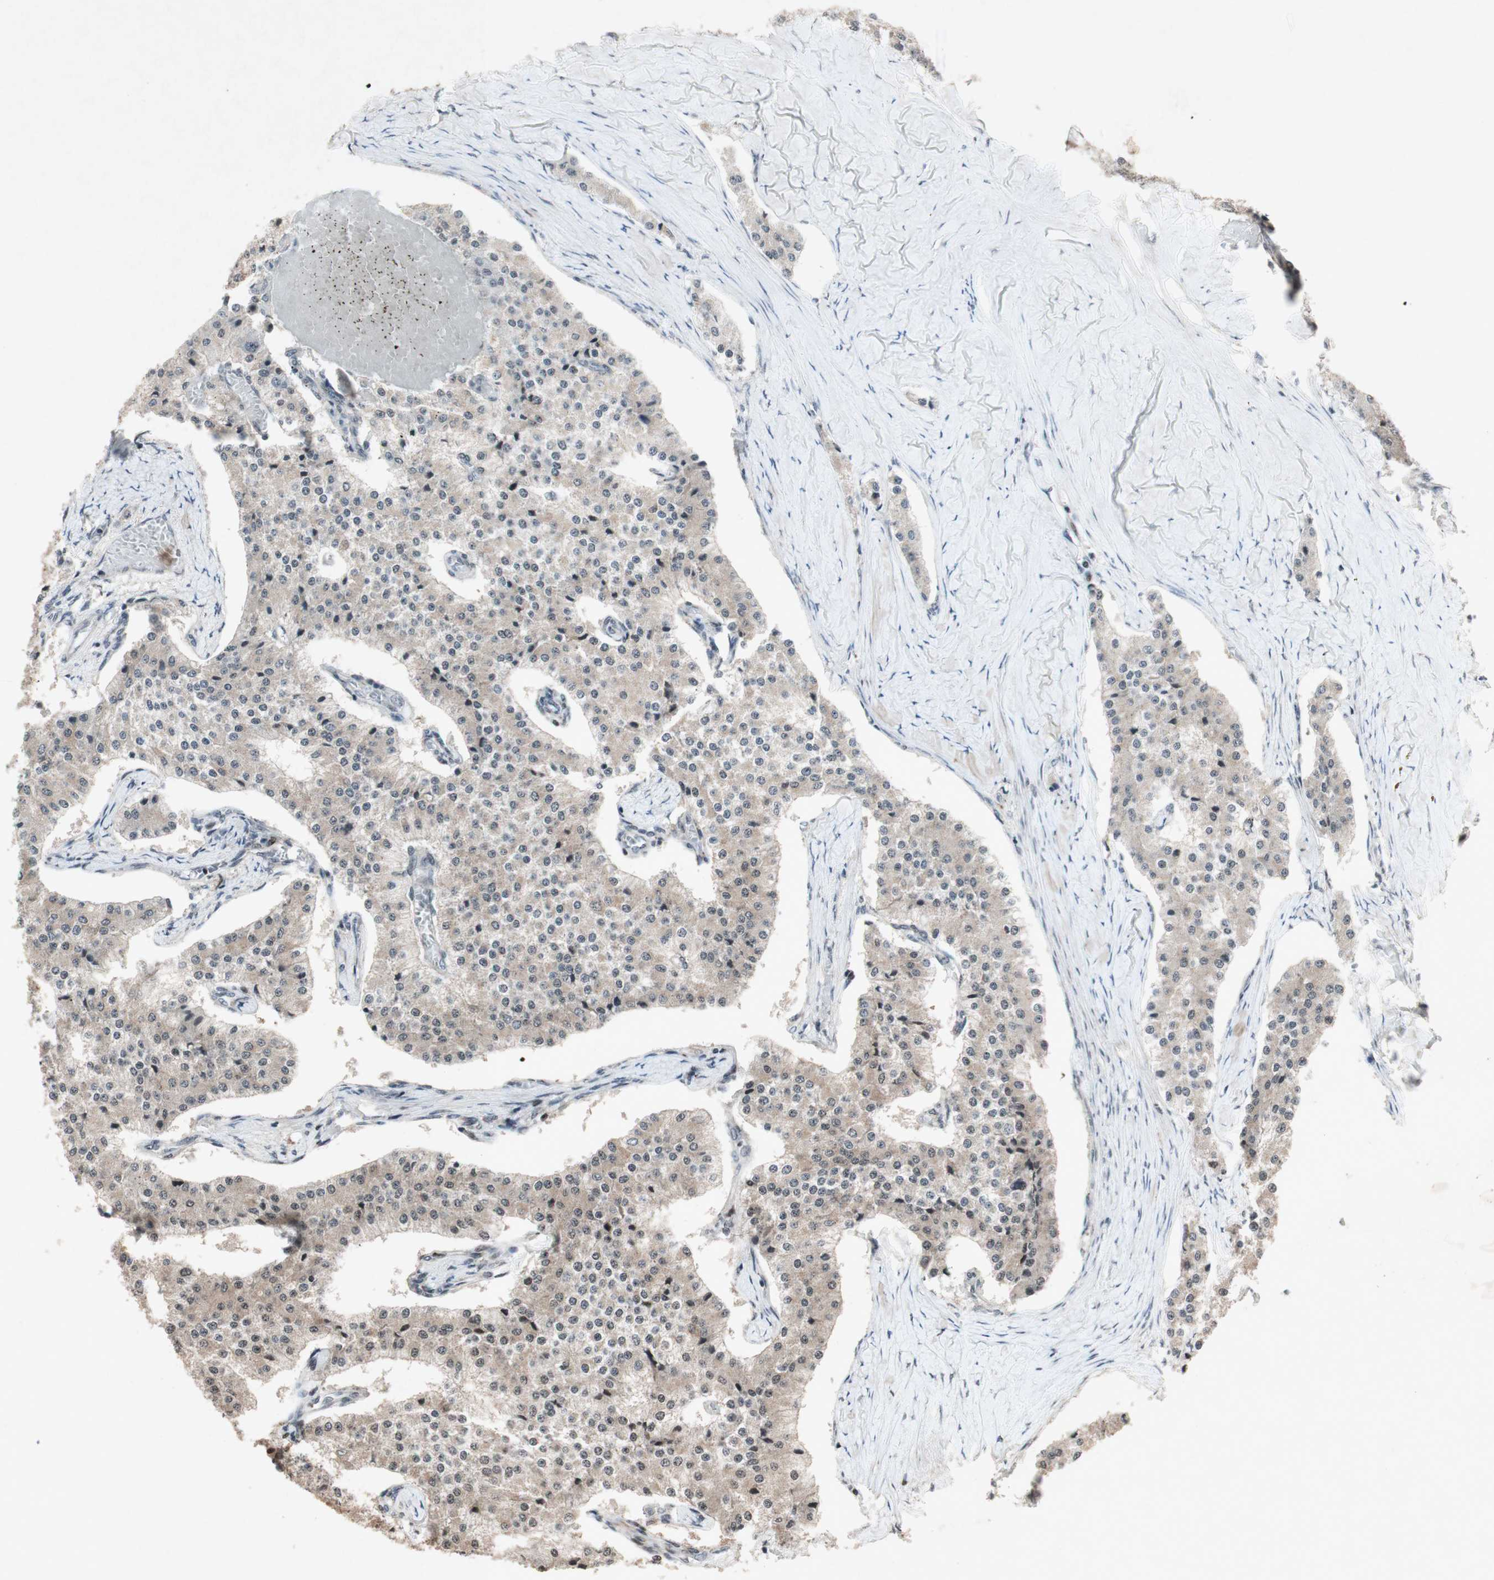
{"staining": {"intensity": "weak", "quantity": ">75%", "location": "cytoplasmic/membranous"}, "tissue": "carcinoid", "cell_type": "Tumor cells", "image_type": "cancer", "snomed": [{"axis": "morphology", "description": "Carcinoid, malignant, NOS"}, {"axis": "topography", "description": "Colon"}], "caption": "IHC (DAB) staining of carcinoid exhibits weak cytoplasmic/membranous protein positivity in about >75% of tumor cells. (IHC, brightfield microscopy, high magnification).", "gene": "PLXNA1", "patient": {"sex": "female", "age": 52}}